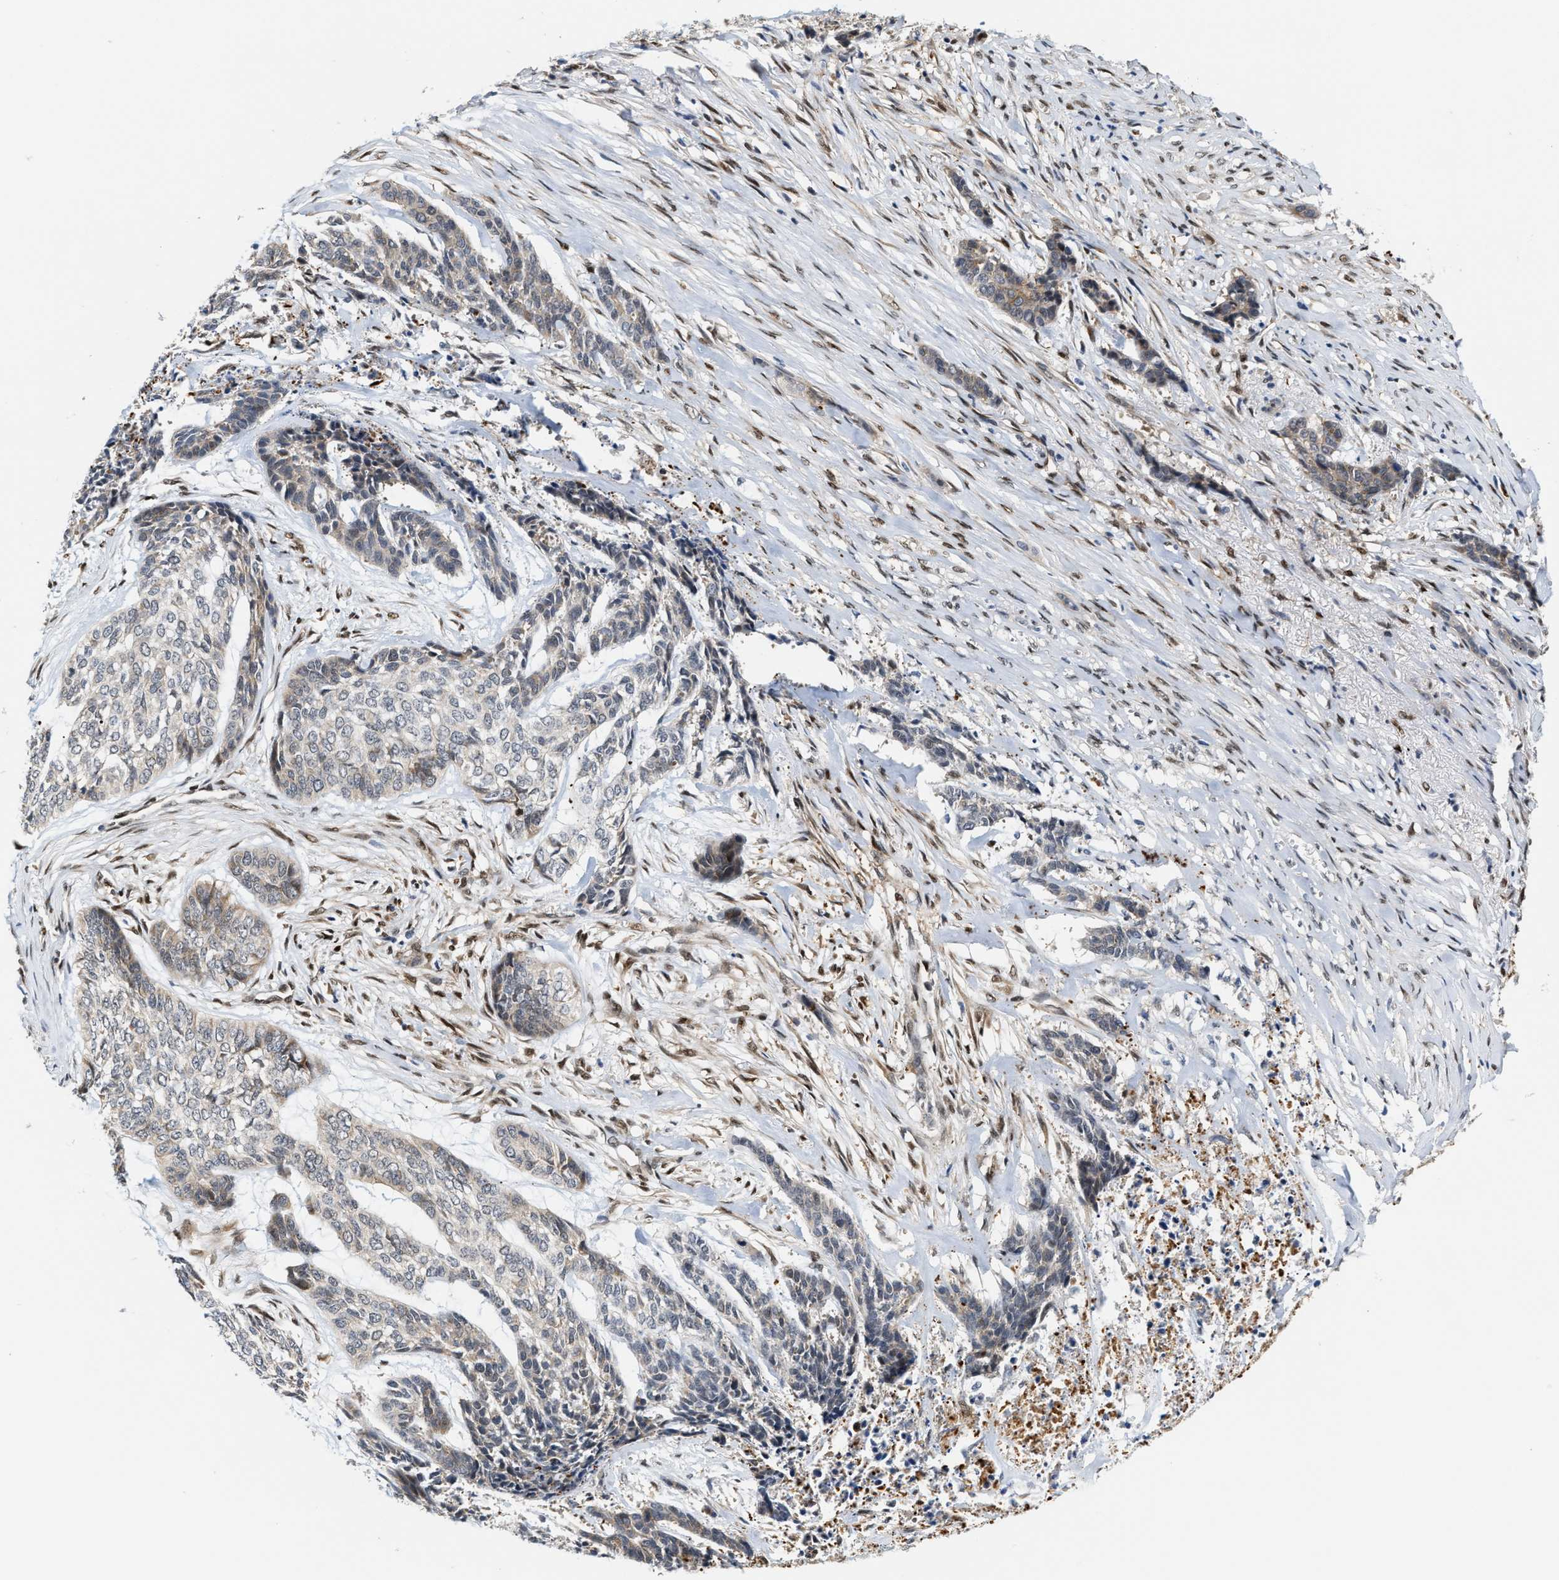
{"staining": {"intensity": "weak", "quantity": "25%-75%", "location": "cytoplasmic/membranous"}, "tissue": "skin cancer", "cell_type": "Tumor cells", "image_type": "cancer", "snomed": [{"axis": "morphology", "description": "Basal cell carcinoma"}, {"axis": "topography", "description": "Skin"}], "caption": "There is low levels of weak cytoplasmic/membranous expression in tumor cells of skin cancer (basal cell carcinoma), as demonstrated by immunohistochemical staining (brown color).", "gene": "TCF4", "patient": {"sex": "female", "age": 64}}